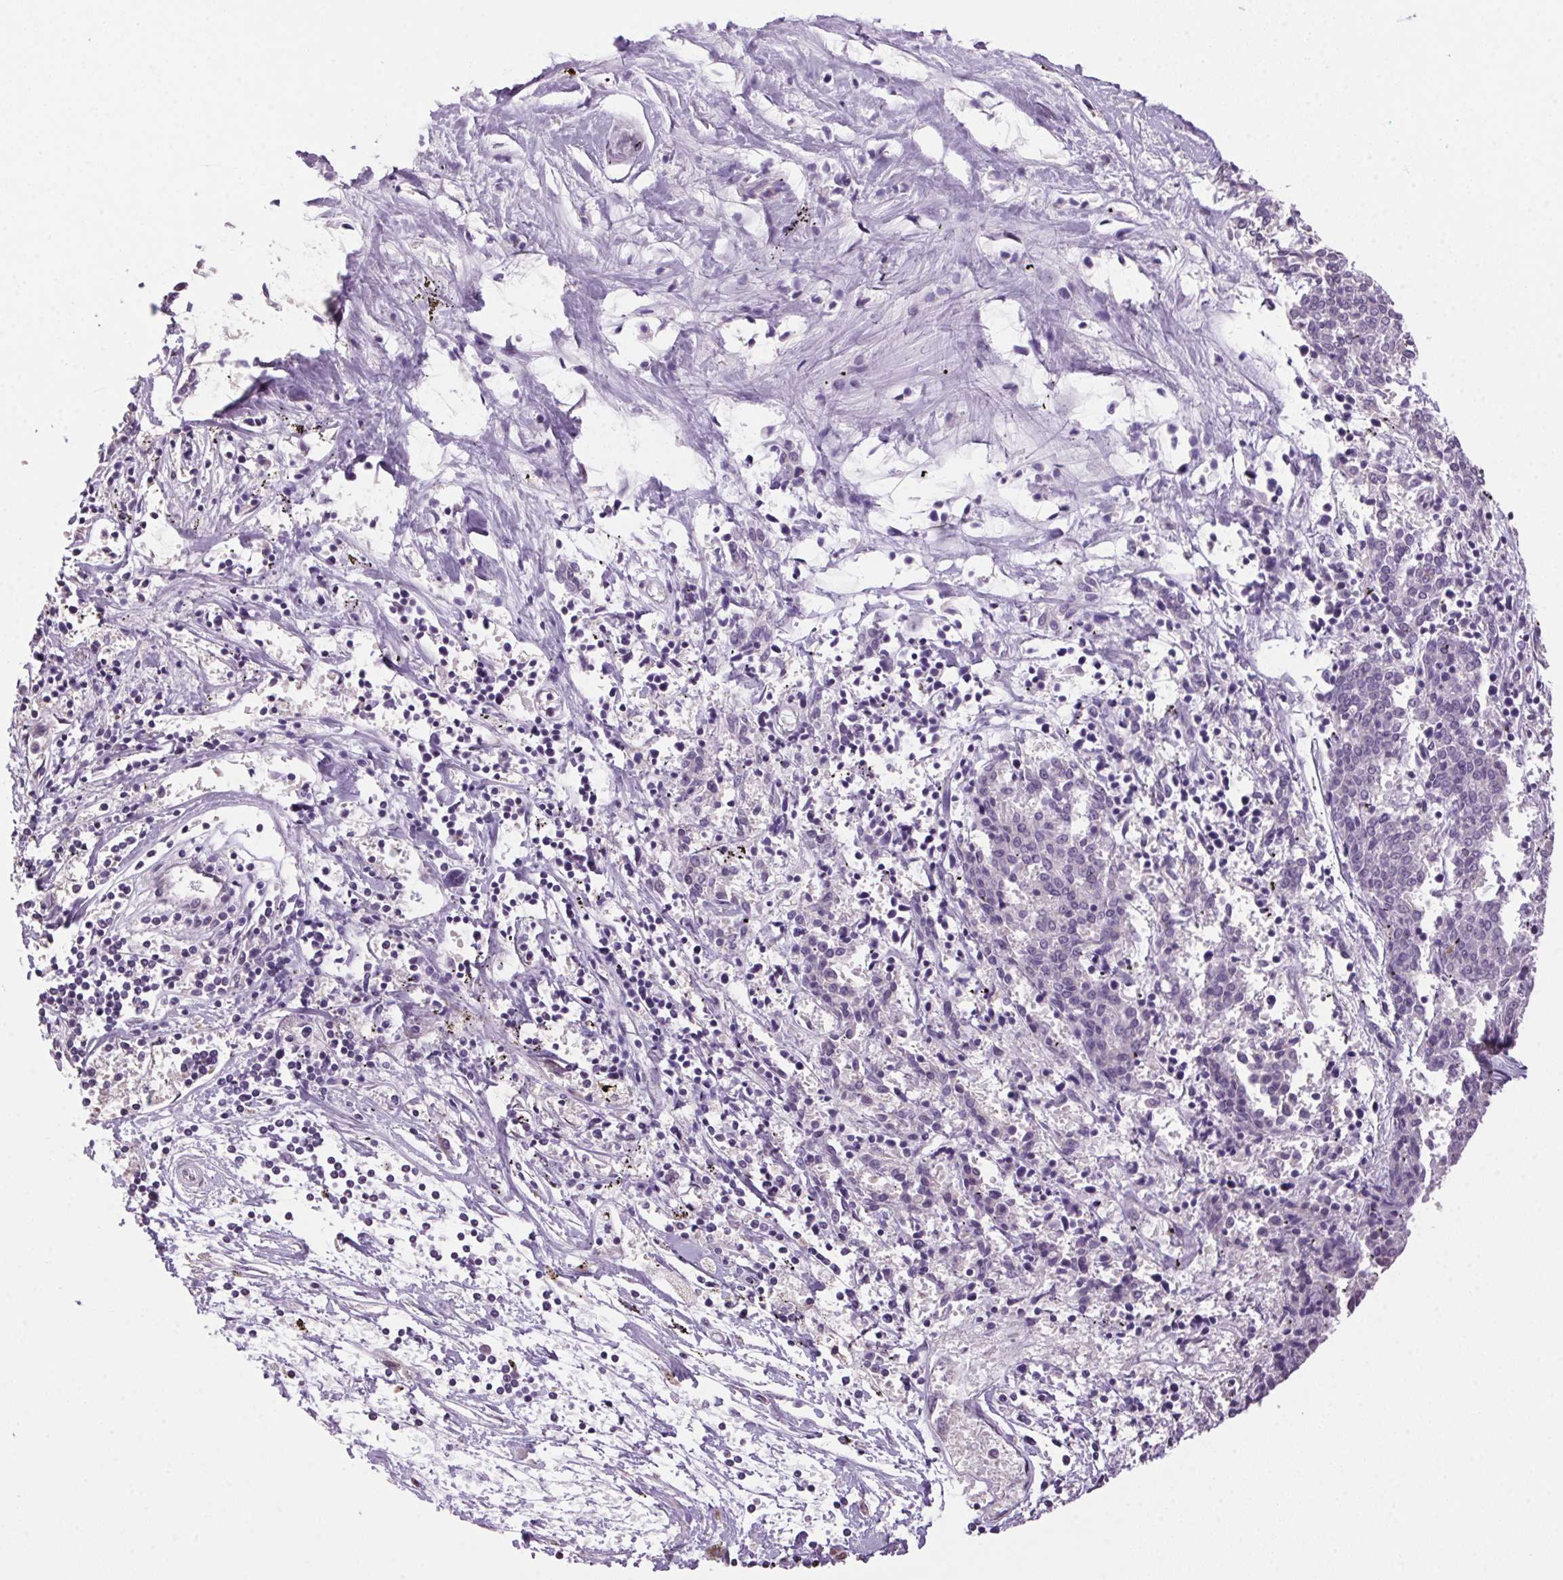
{"staining": {"intensity": "negative", "quantity": "none", "location": "none"}, "tissue": "melanoma", "cell_type": "Tumor cells", "image_type": "cancer", "snomed": [{"axis": "morphology", "description": "Malignant melanoma, NOS"}, {"axis": "topography", "description": "Skin"}], "caption": "There is no significant expression in tumor cells of melanoma.", "gene": "VWA3B", "patient": {"sex": "female", "age": 72}}